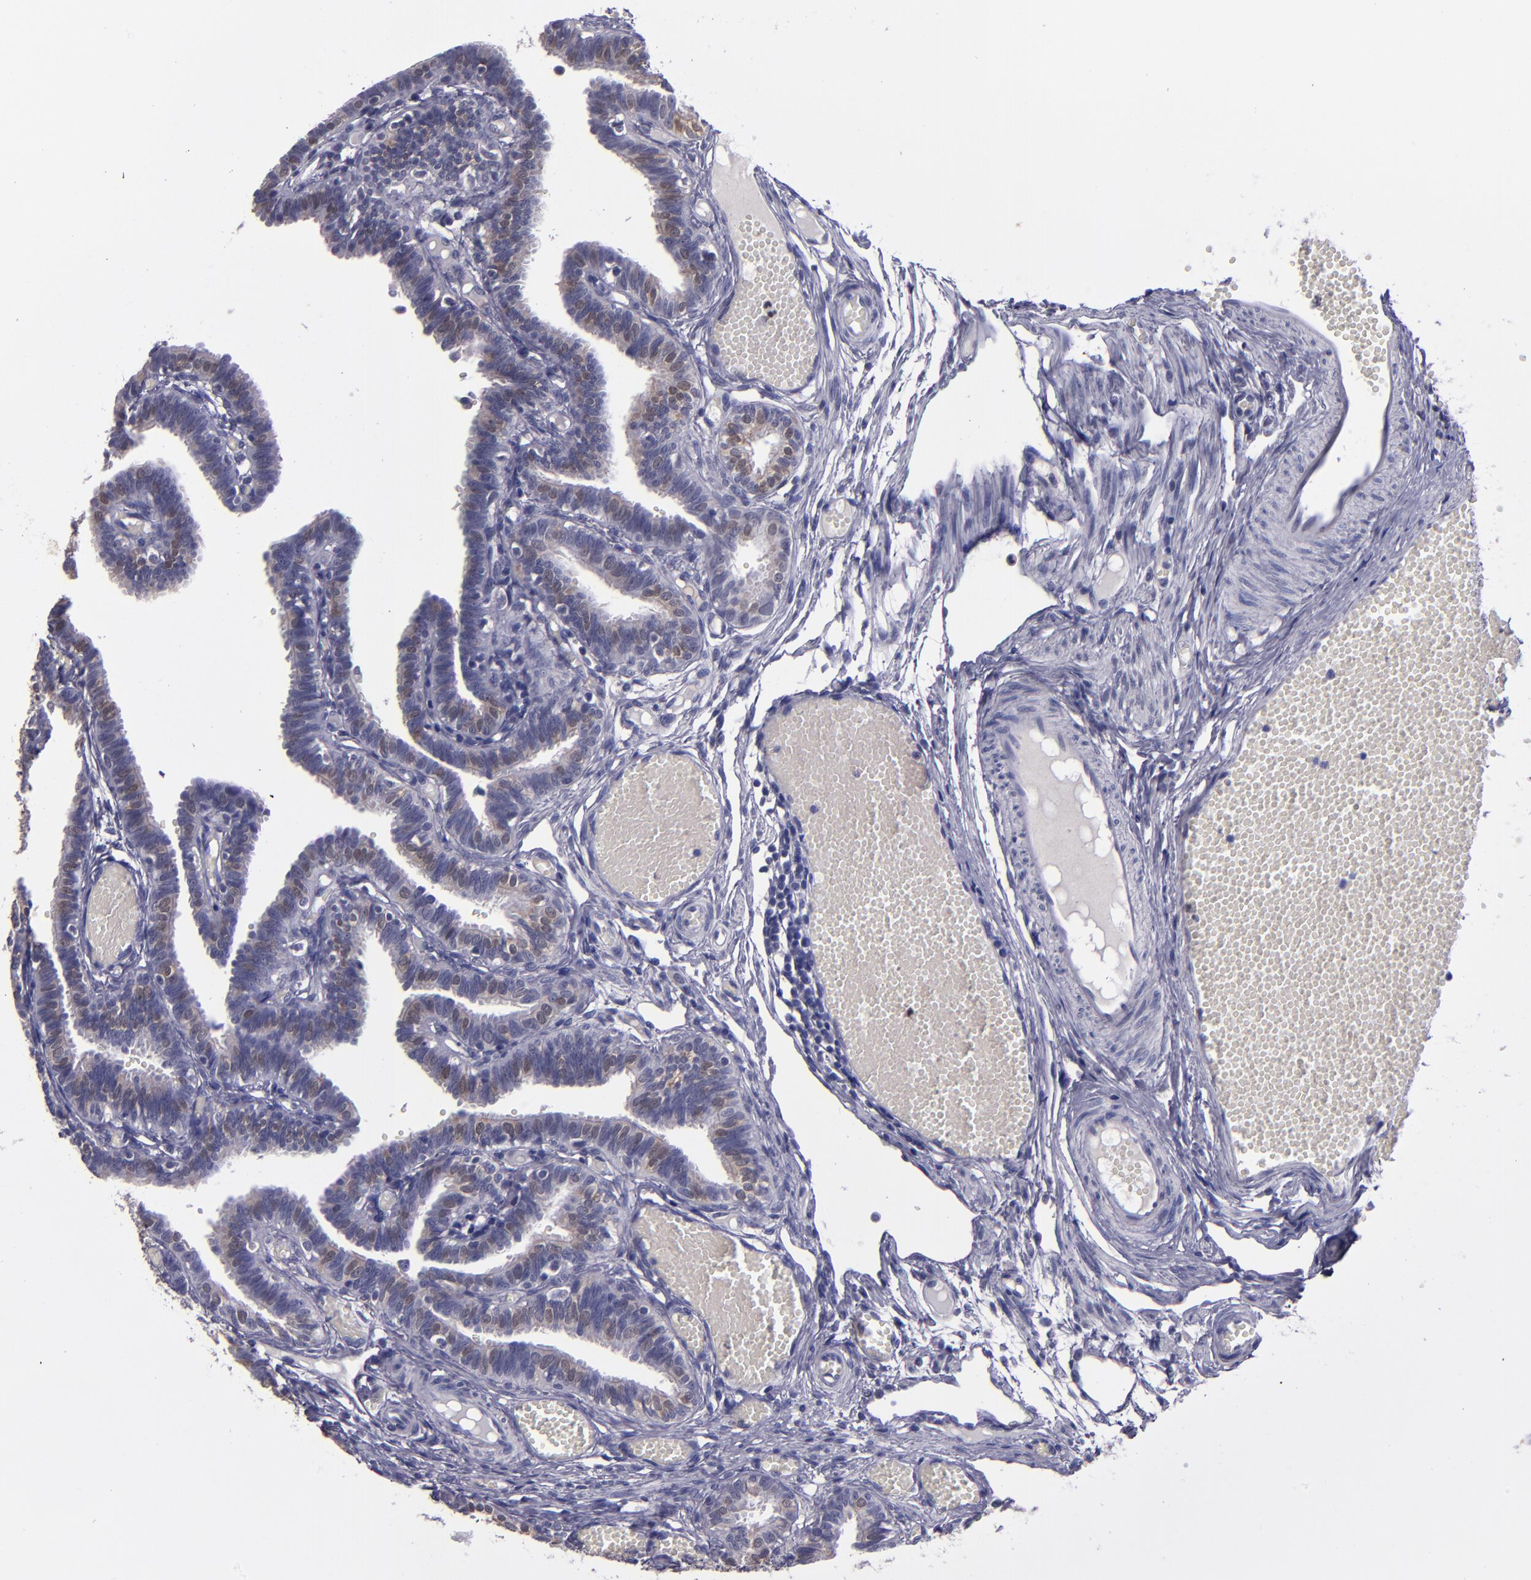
{"staining": {"intensity": "weak", "quantity": "25%-75%", "location": "nuclear"}, "tissue": "fallopian tube", "cell_type": "Glandular cells", "image_type": "normal", "snomed": [{"axis": "morphology", "description": "Normal tissue, NOS"}, {"axis": "topography", "description": "Fallopian tube"}], "caption": "Protein positivity by IHC exhibits weak nuclear positivity in approximately 25%-75% of glandular cells in unremarkable fallopian tube.", "gene": "CEBPE", "patient": {"sex": "female", "age": 29}}